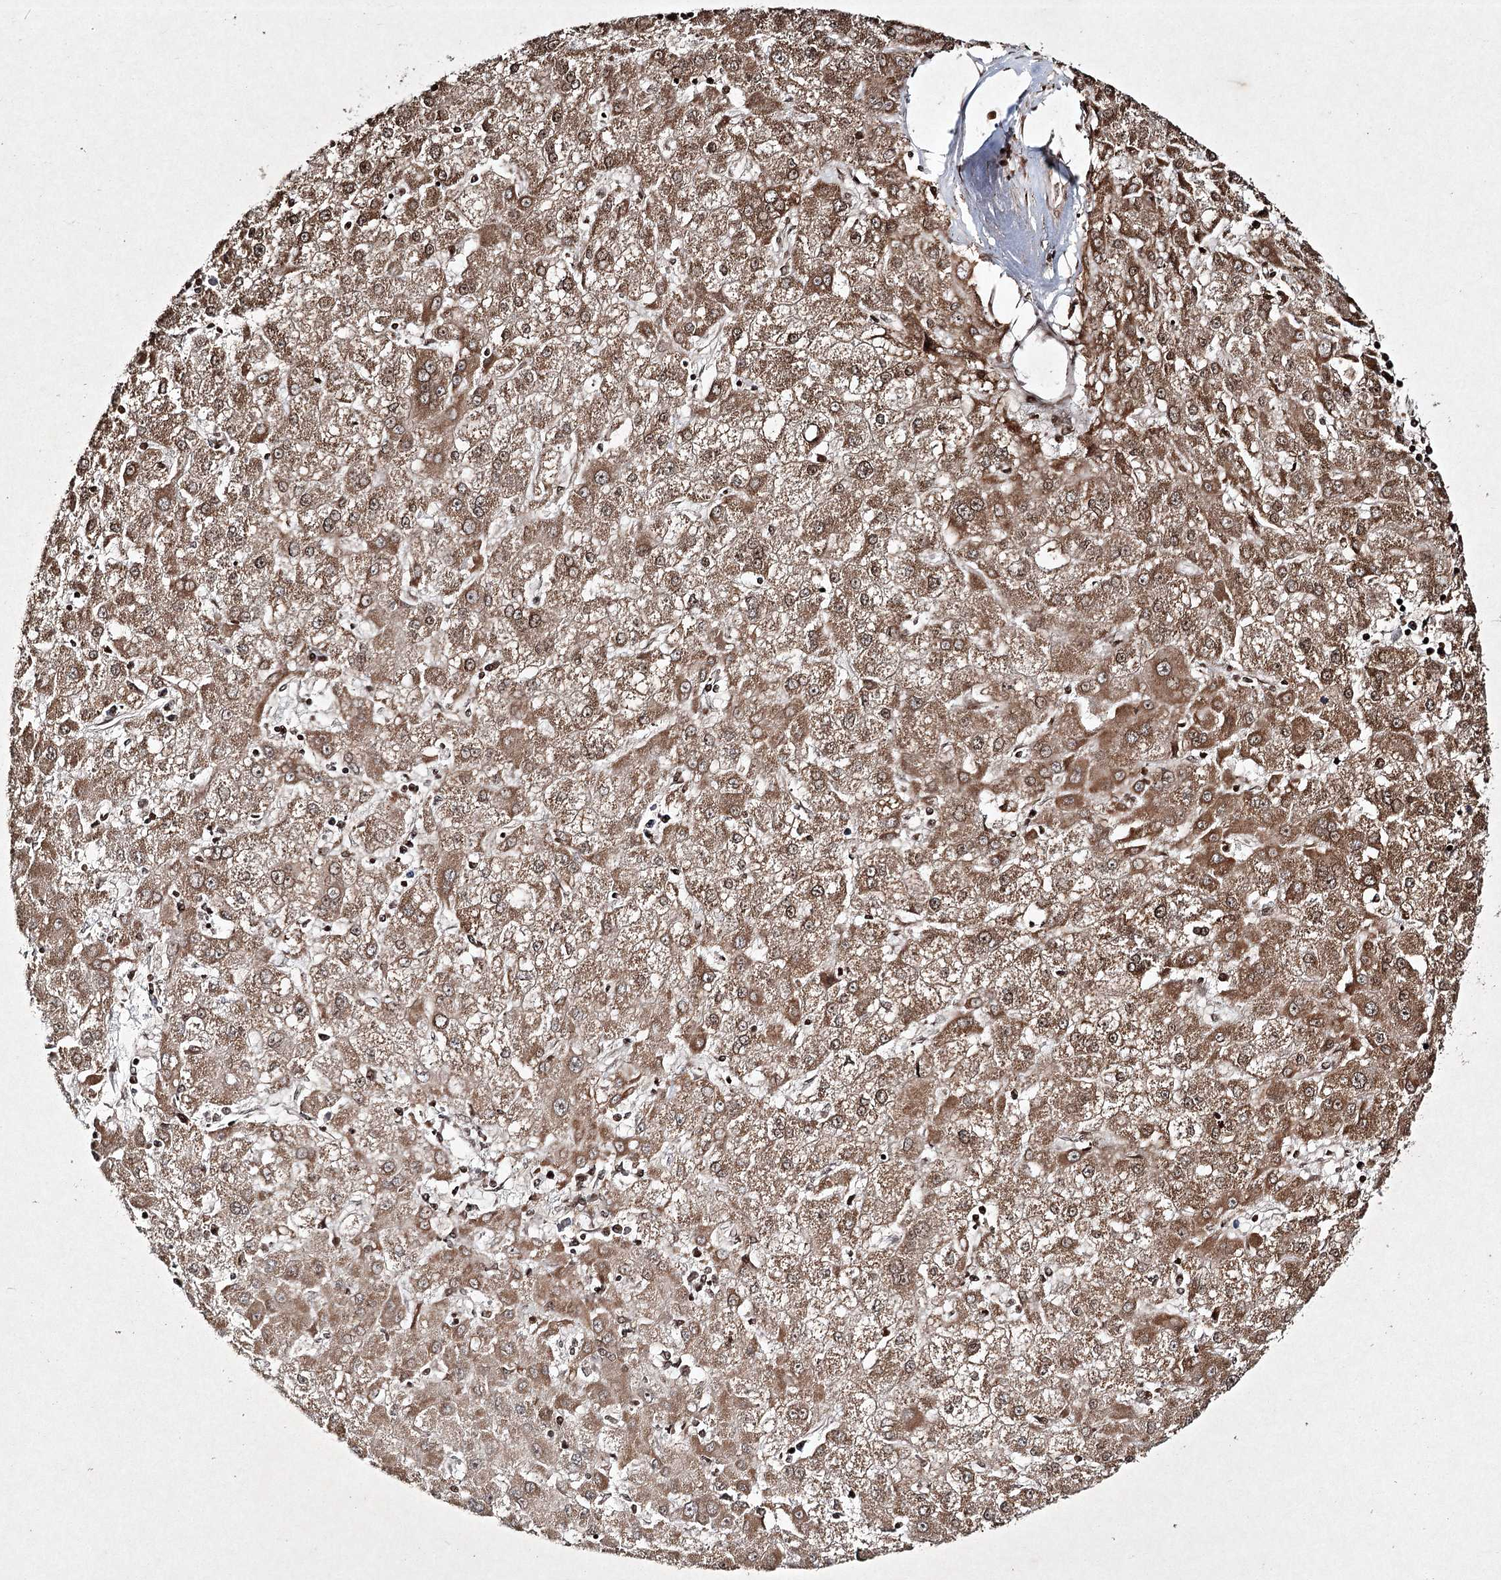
{"staining": {"intensity": "moderate", "quantity": ">75%", "location": "cytoplasmic/membranous,nuclear"}, "tissue": "liver cancer", "cell_type": "Tumor cells", "image_type": "cancer", "snomed": [{"axis": "morphology", "description": "Carcinoma, Hepatocellular, NOS"}, {"axis": "topography", "description": "Liver"}], "caption": "Protein expression analysis of hepatocellular carcinoma (liver) shows moderate cytoplasmic/membranous and nuclear positivity in approximately >75% of tumor cells.", "gene": "CARM1", "patient": {"sex": "male", "age": 72}}